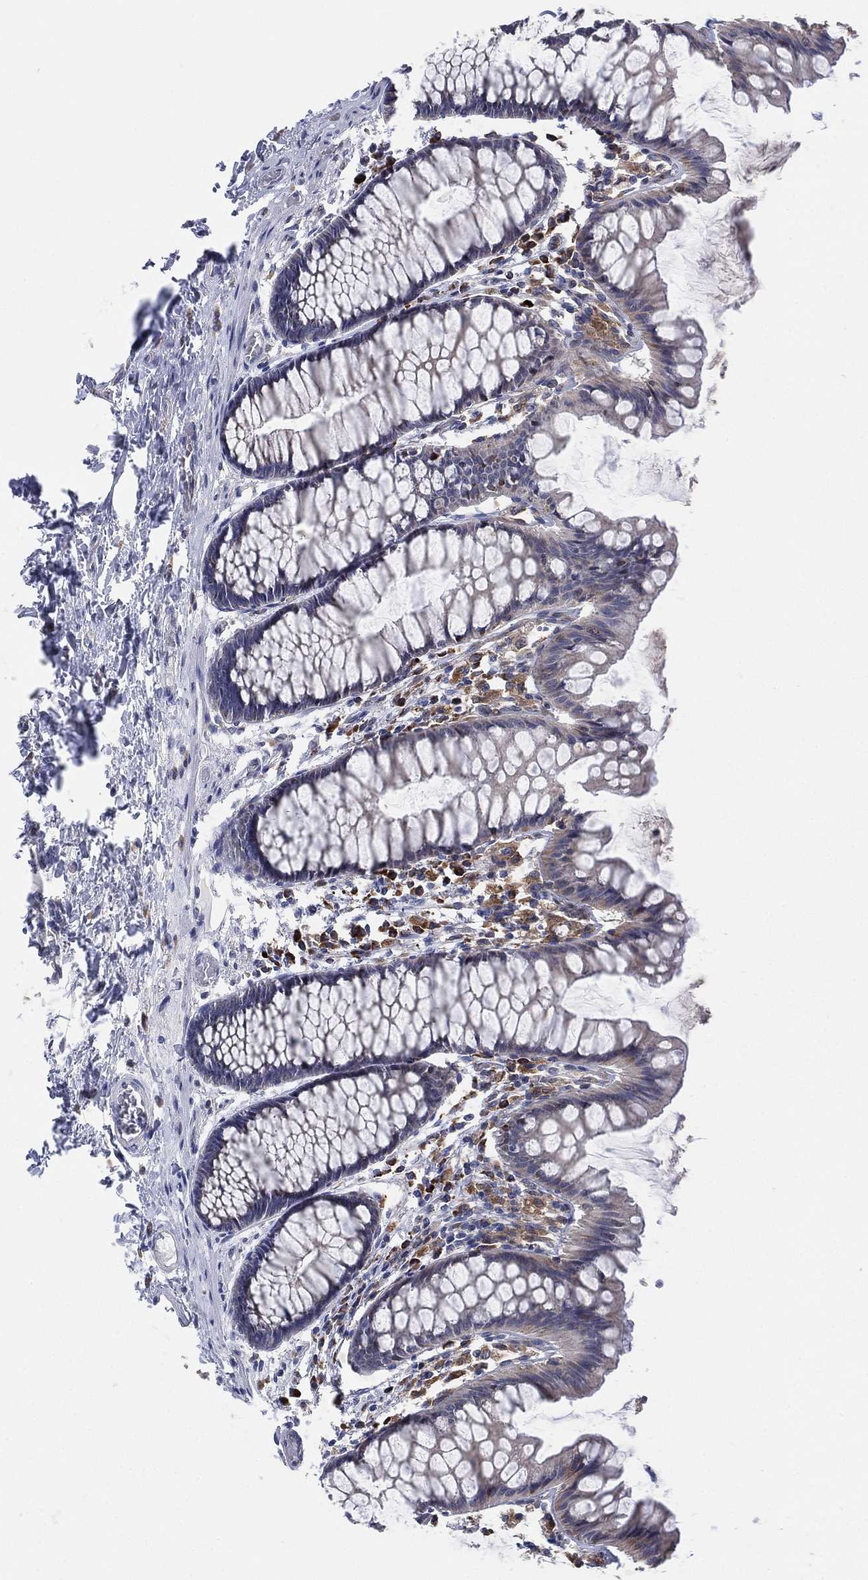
{"staining": {"intensity": "negative", "quantity": "none", "location": "none"}, "tissue": "colon", "cell_type": "Endothelial cells", "image_type": "normal", "snomed": [{"axis": "morphology", "description": "Normal tissue, NOS"}, {"axis": "topography", "description": "Colon"}], "caption": "High magnification brightfield microscopy of unremarkable colon stained with DAB (brown) and counterstained with hematoxylin (blue): endothelial cells show no significant positivity. Brightfield microscopy of immunohistochemistry stained with DAB (brown) and hematoxylin (blue), captured at high magnification.", "gene": "FES", "patient": {"sex": "female", "age": 65}}